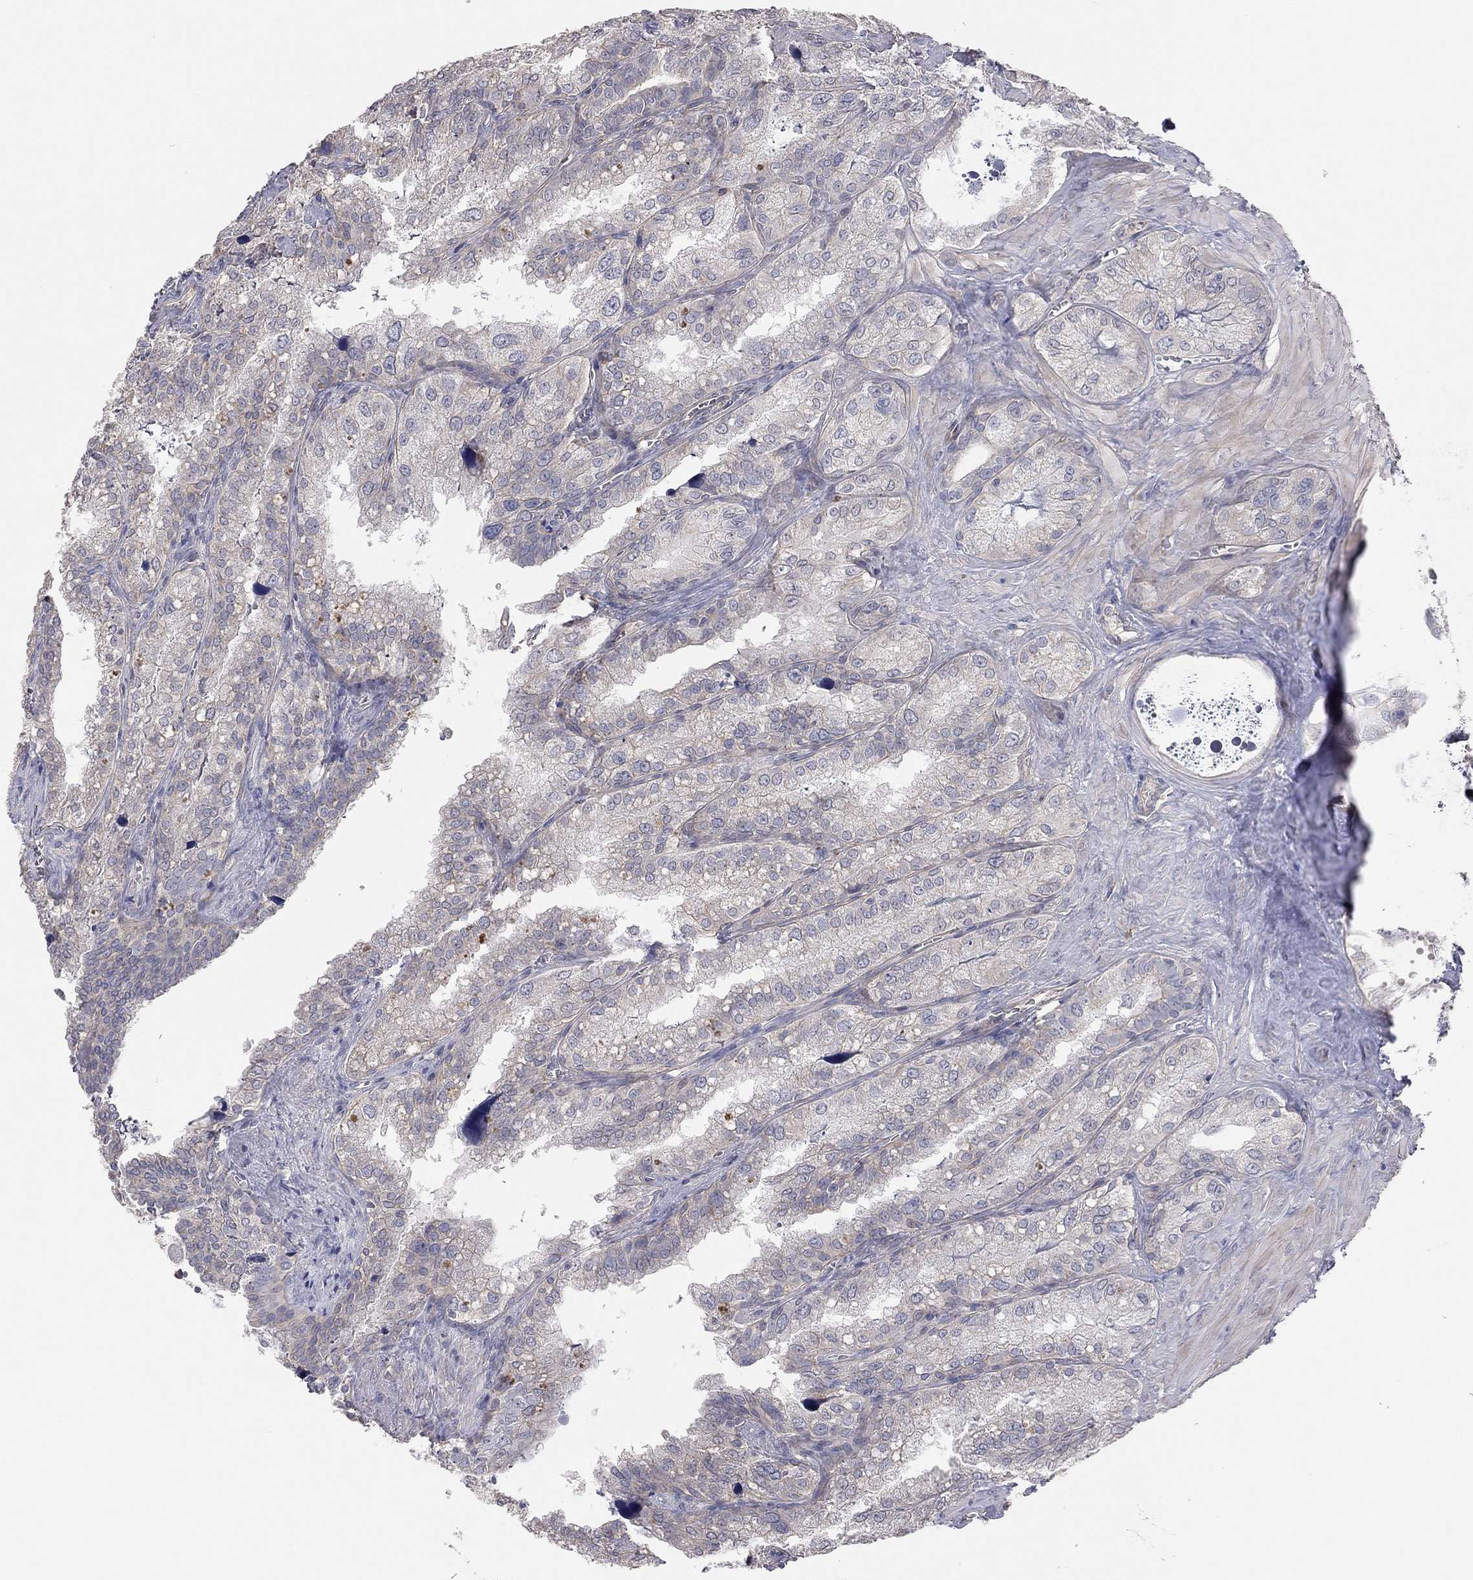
{"staining": {"intensity": "negative", "quantity": "none", "location": "none"}, "tissue": "seminal vesicle", "cell_type": "Glandular cells", "image_type": "normal", "snomed": [{"axis": "morphology", "description": "Normal tissue, NOS"}, {"axis": "topography", "description": "Seminal veicle"}], "caption": "Immunohistochemistry (IHC) of normal seminal vesicle shows no positivity in glandular cells.", "gene": "KCNB1", "patient": {"sex": "male", "age": 57}}